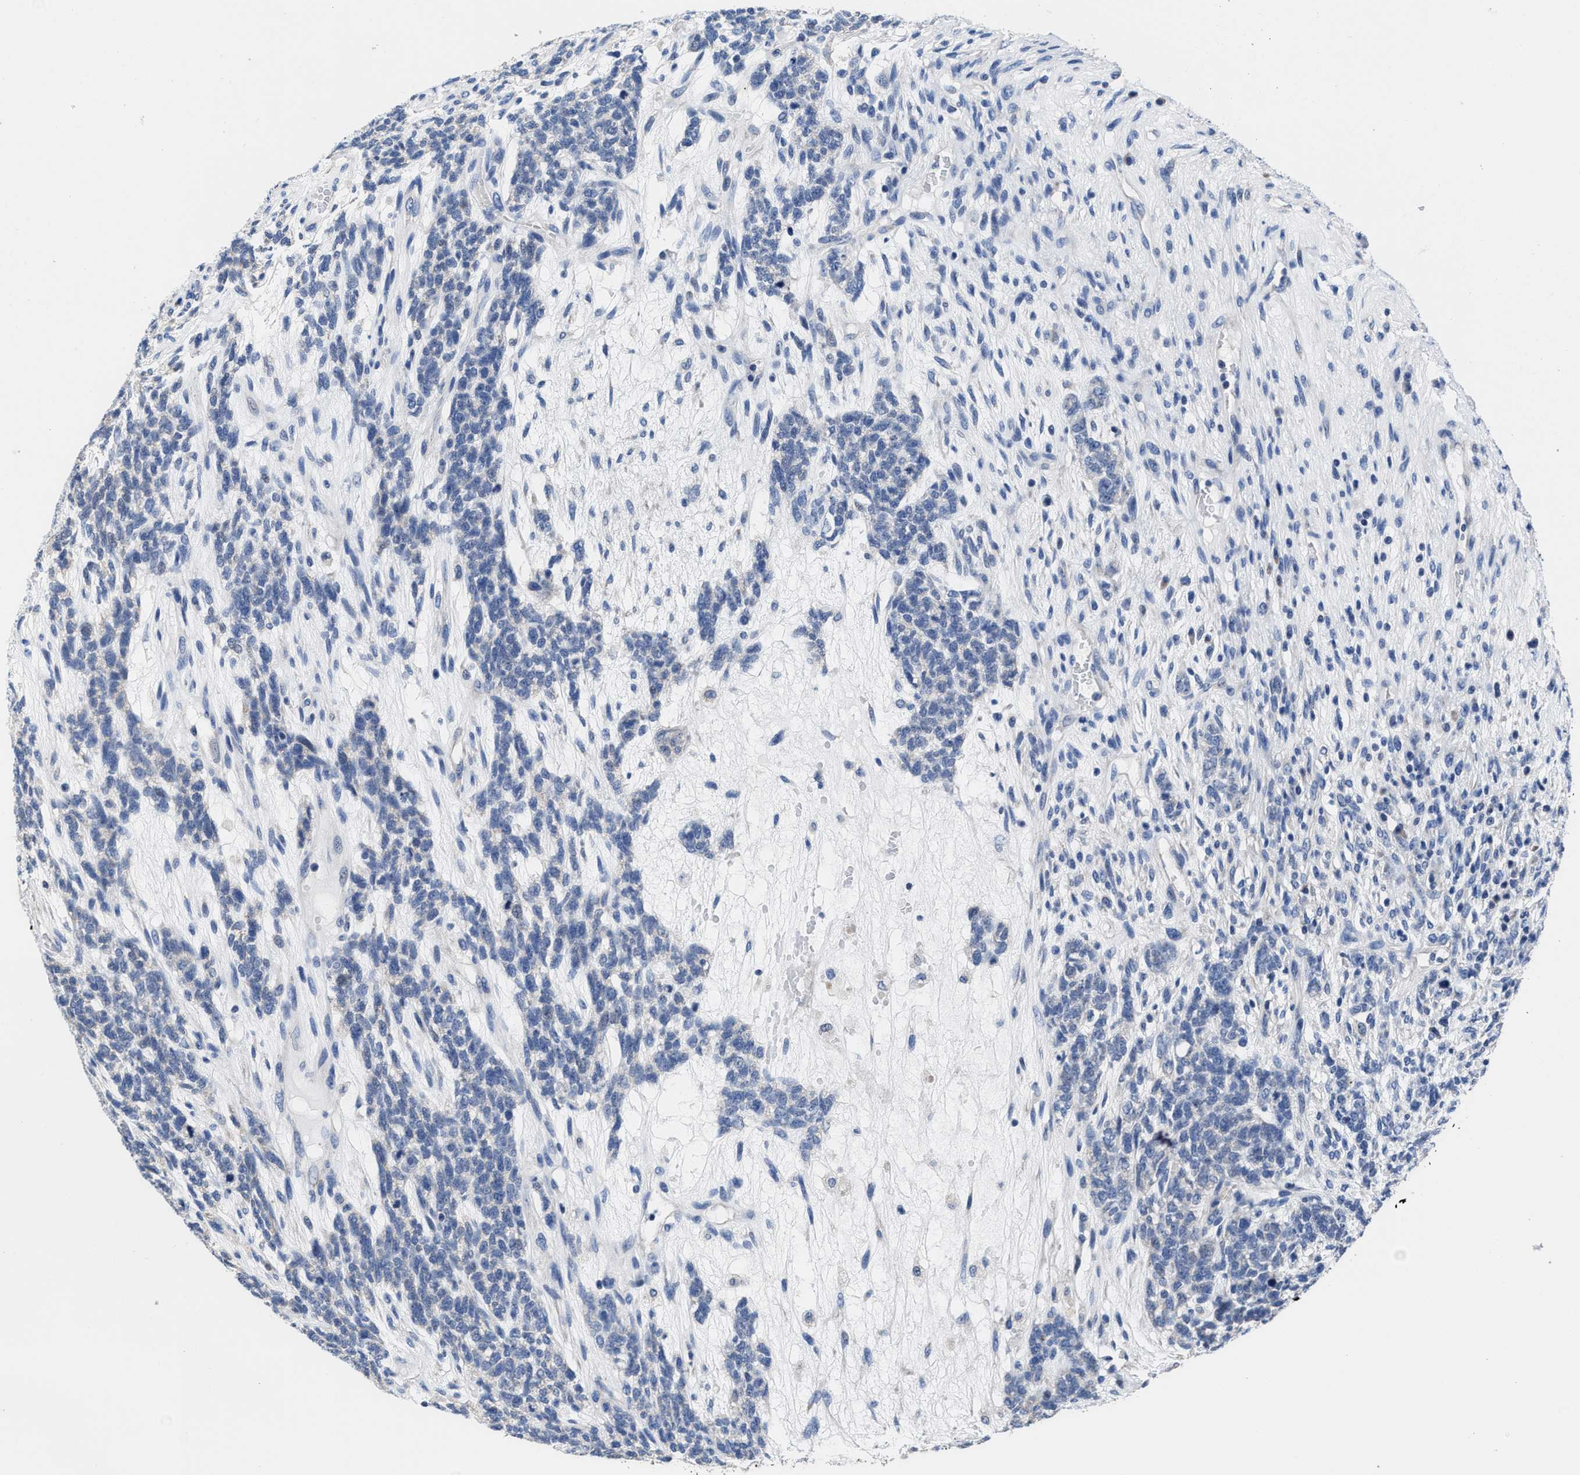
{"staining": {"intensity": "negative", "quantity": "none", "location": "none"}, "tissue": "testis cancer", "cell_type": "Tumor cells", "image_type": "cancer", "snomed": [{"axis": "morphology", "description": "Seminoma, NOS"}, {"axis": "topography", "description": "Testis"}], "caption": "Photomicrograph shows no protein staining in tumor cells of testis seminoma tissue. The staining was performed using DAB (3,3'-diaminobenzidine) to visualize the protein expression in brown, while the nuclei were stained in blue with hematoxylin (Magnification: 20x).", "gene": "HOOK1", "patient": {"sex": "male", "age": 28}}